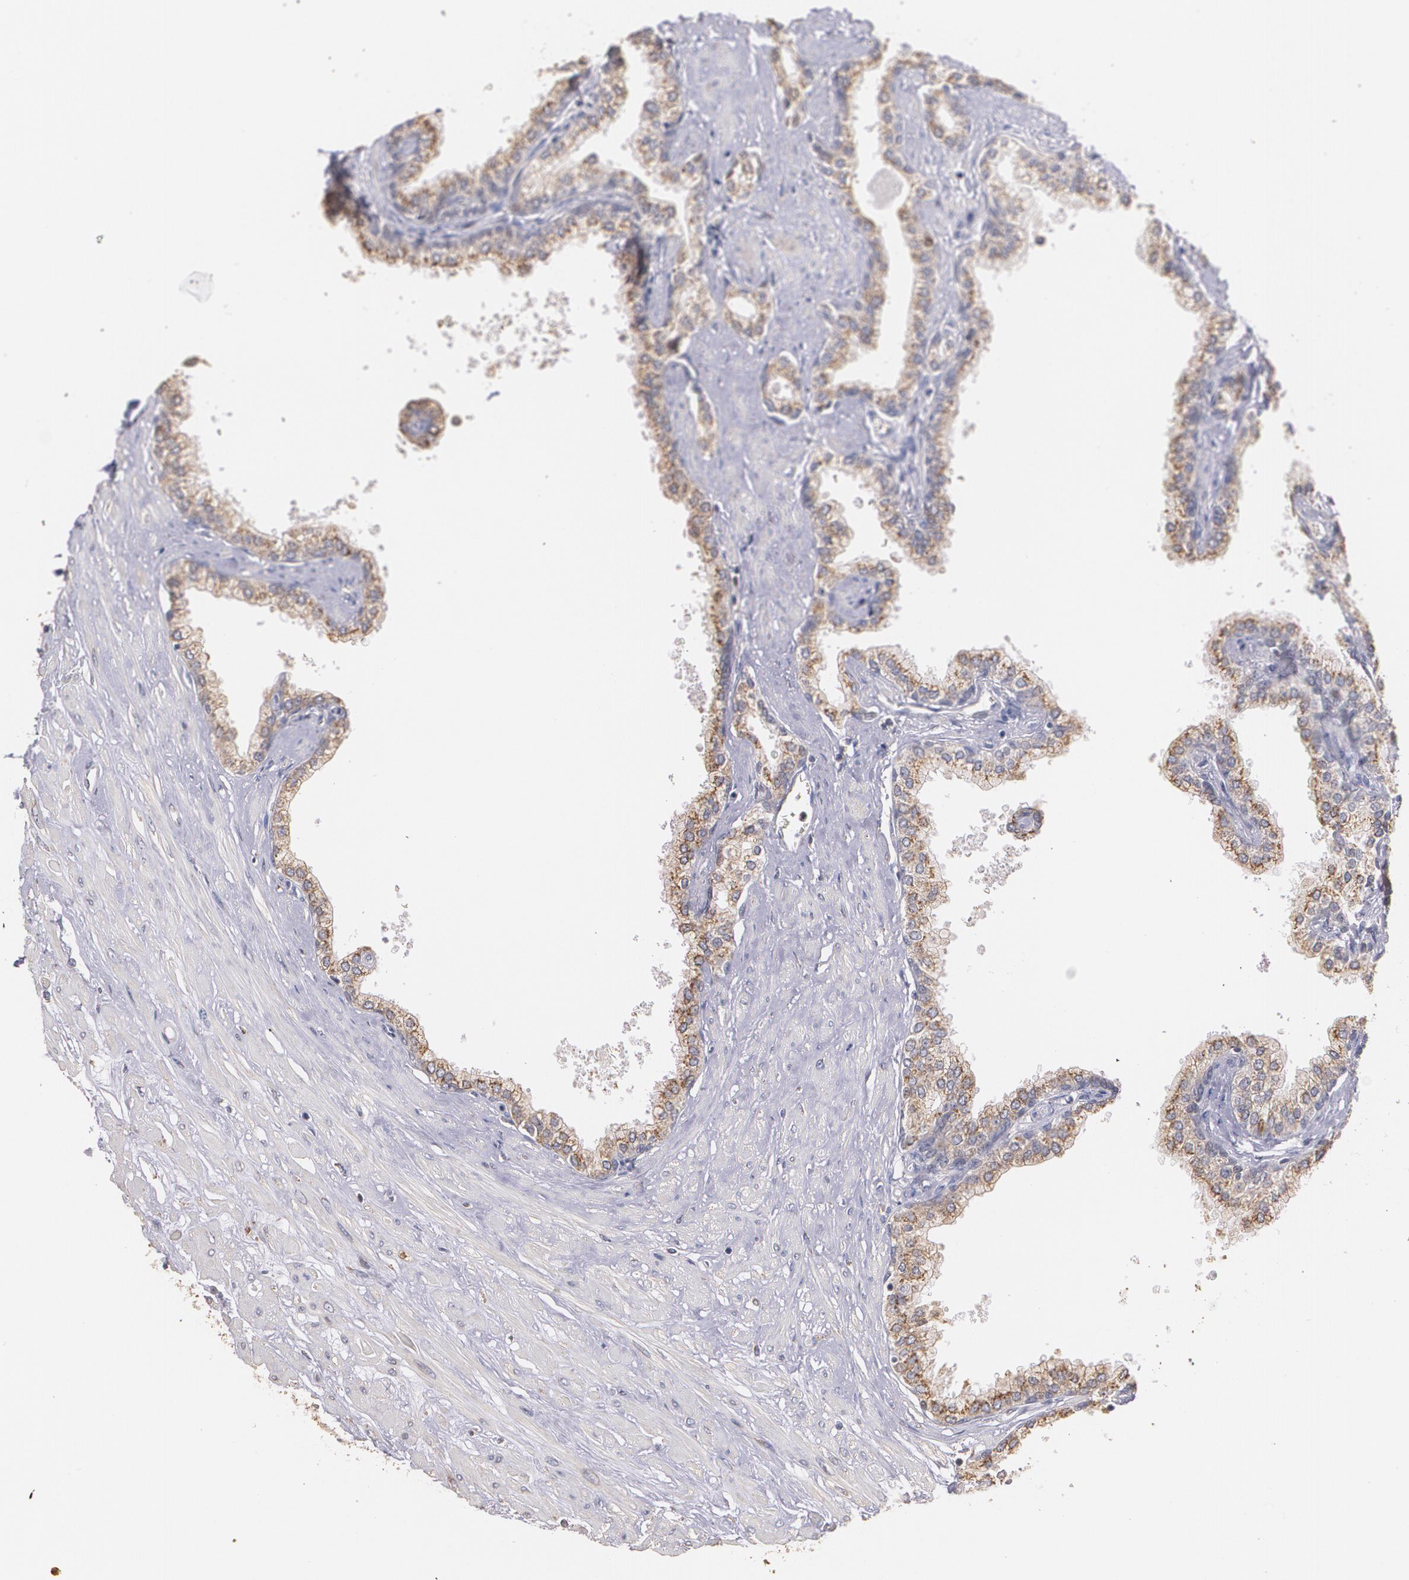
{"staining": {"intensity": "moderate", "quantity": ">75%", "location": "cytoplasmic/membranous"}, "tissue": "prostate", "cell_type": "Glandular cells", "image_type": "normal", "snomed": [{"axis": "morphology", "description": "Normal tissue, NOS"}, {"axis": "topography", "description": "Prostate"}], "caption": "About >75% of glandular cells in benign prostate demonstrate moderate cytoplasmic/membranous protein positivity as visualized by brown immunohistochemical staining.", "gene": "ATF3", "patient": {"sex": "male", "age": 60}}